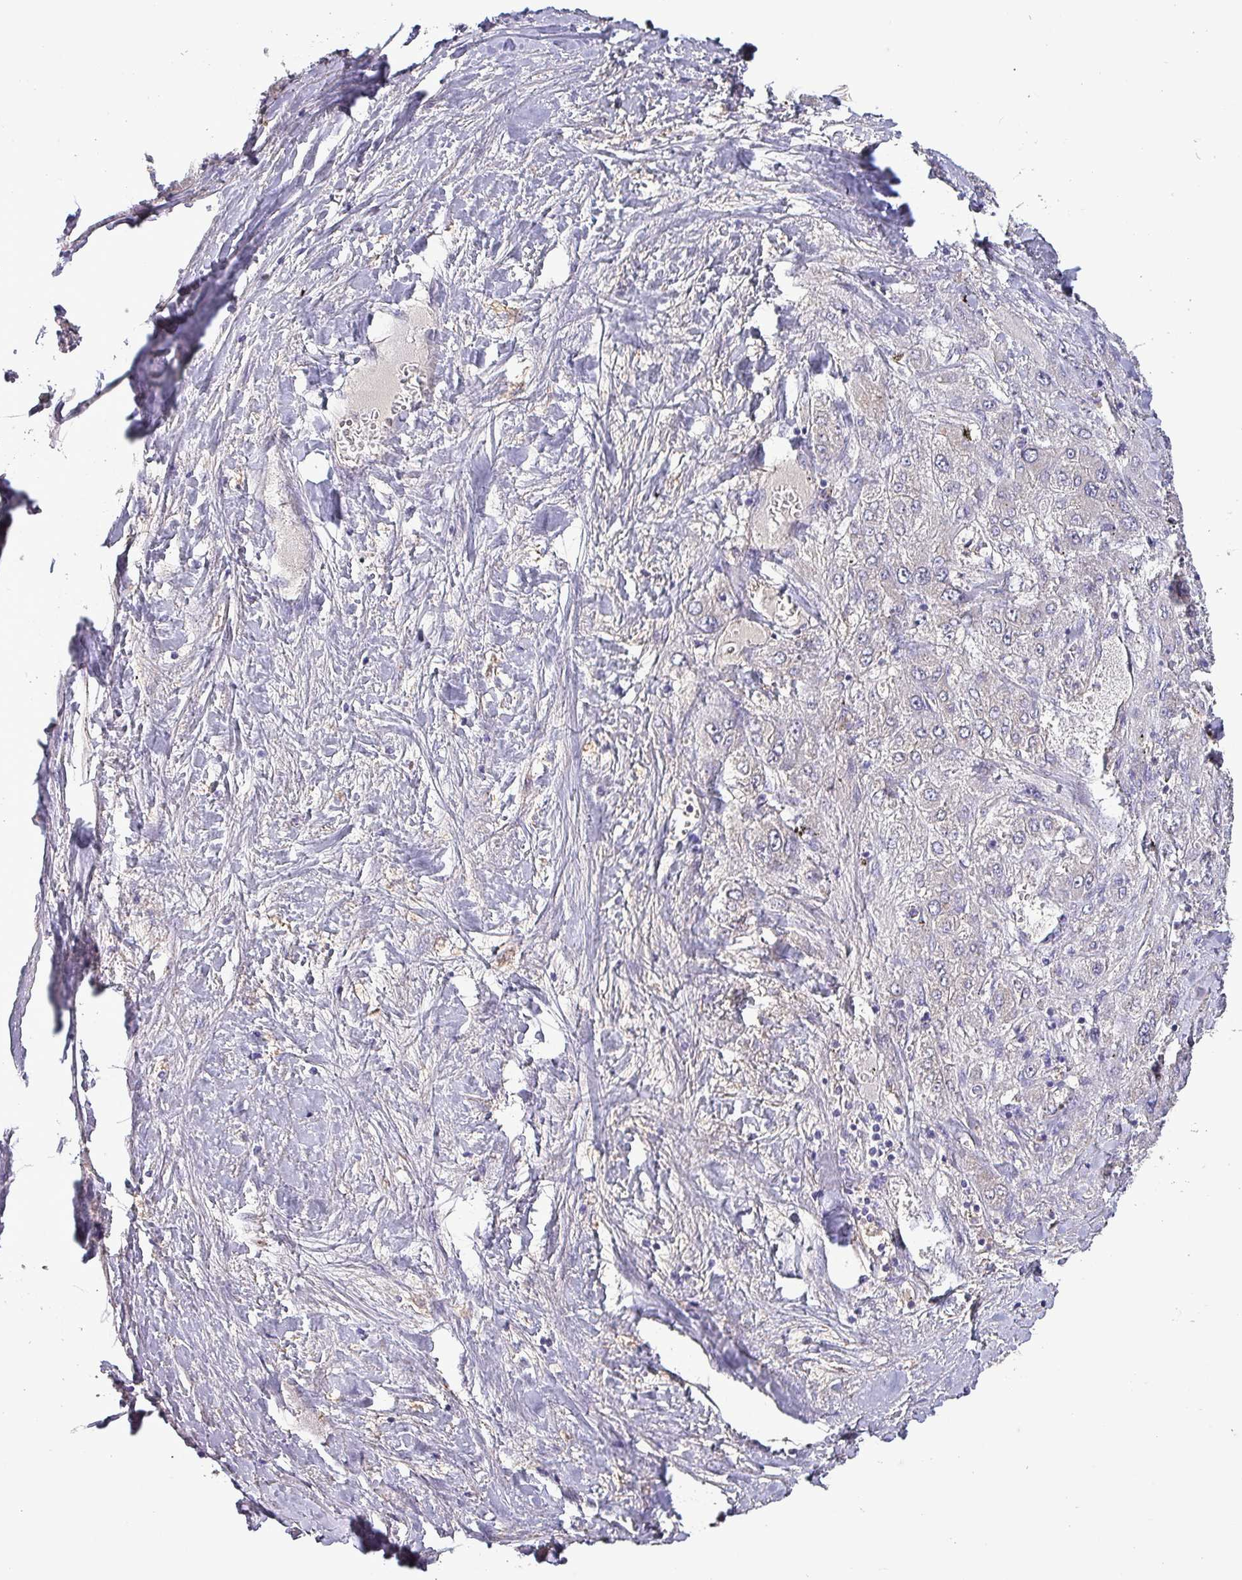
{"staining": {"intensity": "negative", "quantity": "none", "location": "none"}, "tissue": "liver cancer", "cell_type": "Tumor cells", "image_type": "cancer", "snomed": [{"axis": "morphology", "description": "Carcinoma, Hepatocellular, NOS"}, {"axis": "topography", "description": "Liver"}], "caption": "IHC image of human liver hepatocellular carcinoma stained for a protein (brown), which demonstrates no staining in tumor cells.", "gene": "HTRA4", "patient": {"sex": "female", "age": 73}}